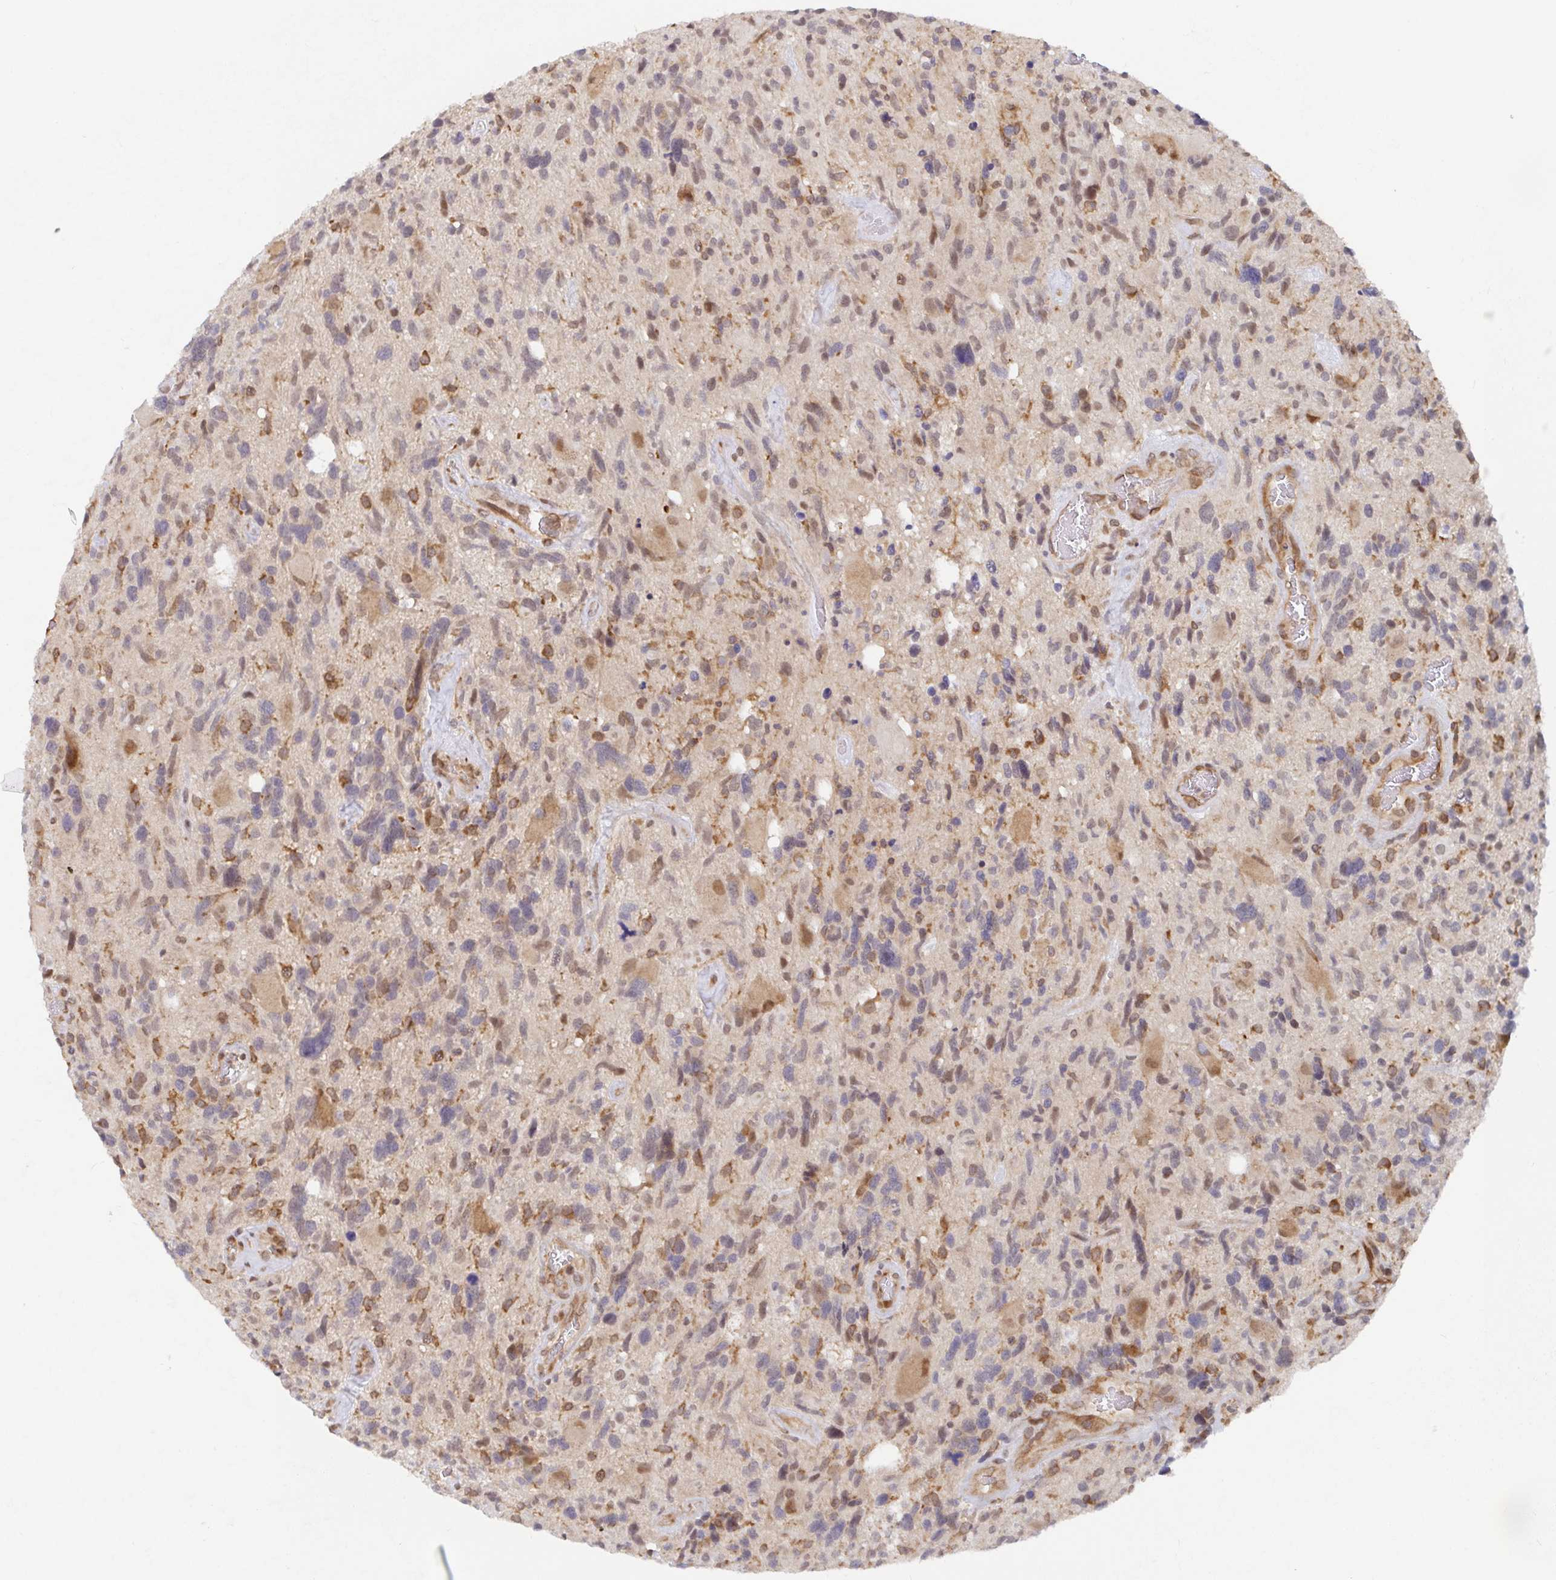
{"staining": {"intensity": "moderate", "quantity": "<25%", "location": "cytoplasmic/membranous"}, "tissue": "glioma", "cell_type": "Tumor cells", "image_type": "cancer", "snomed": [{"axis": "morphology", "description": "Glioma, malignant, High grade"}, {"axis": "topography", "description": "Brain"}], "caption": "Glioma stained with a protein marker shows moderate staining in tumor cells.", "gene": "ALG1", "patient": {"sex": "male", "age": 49}}